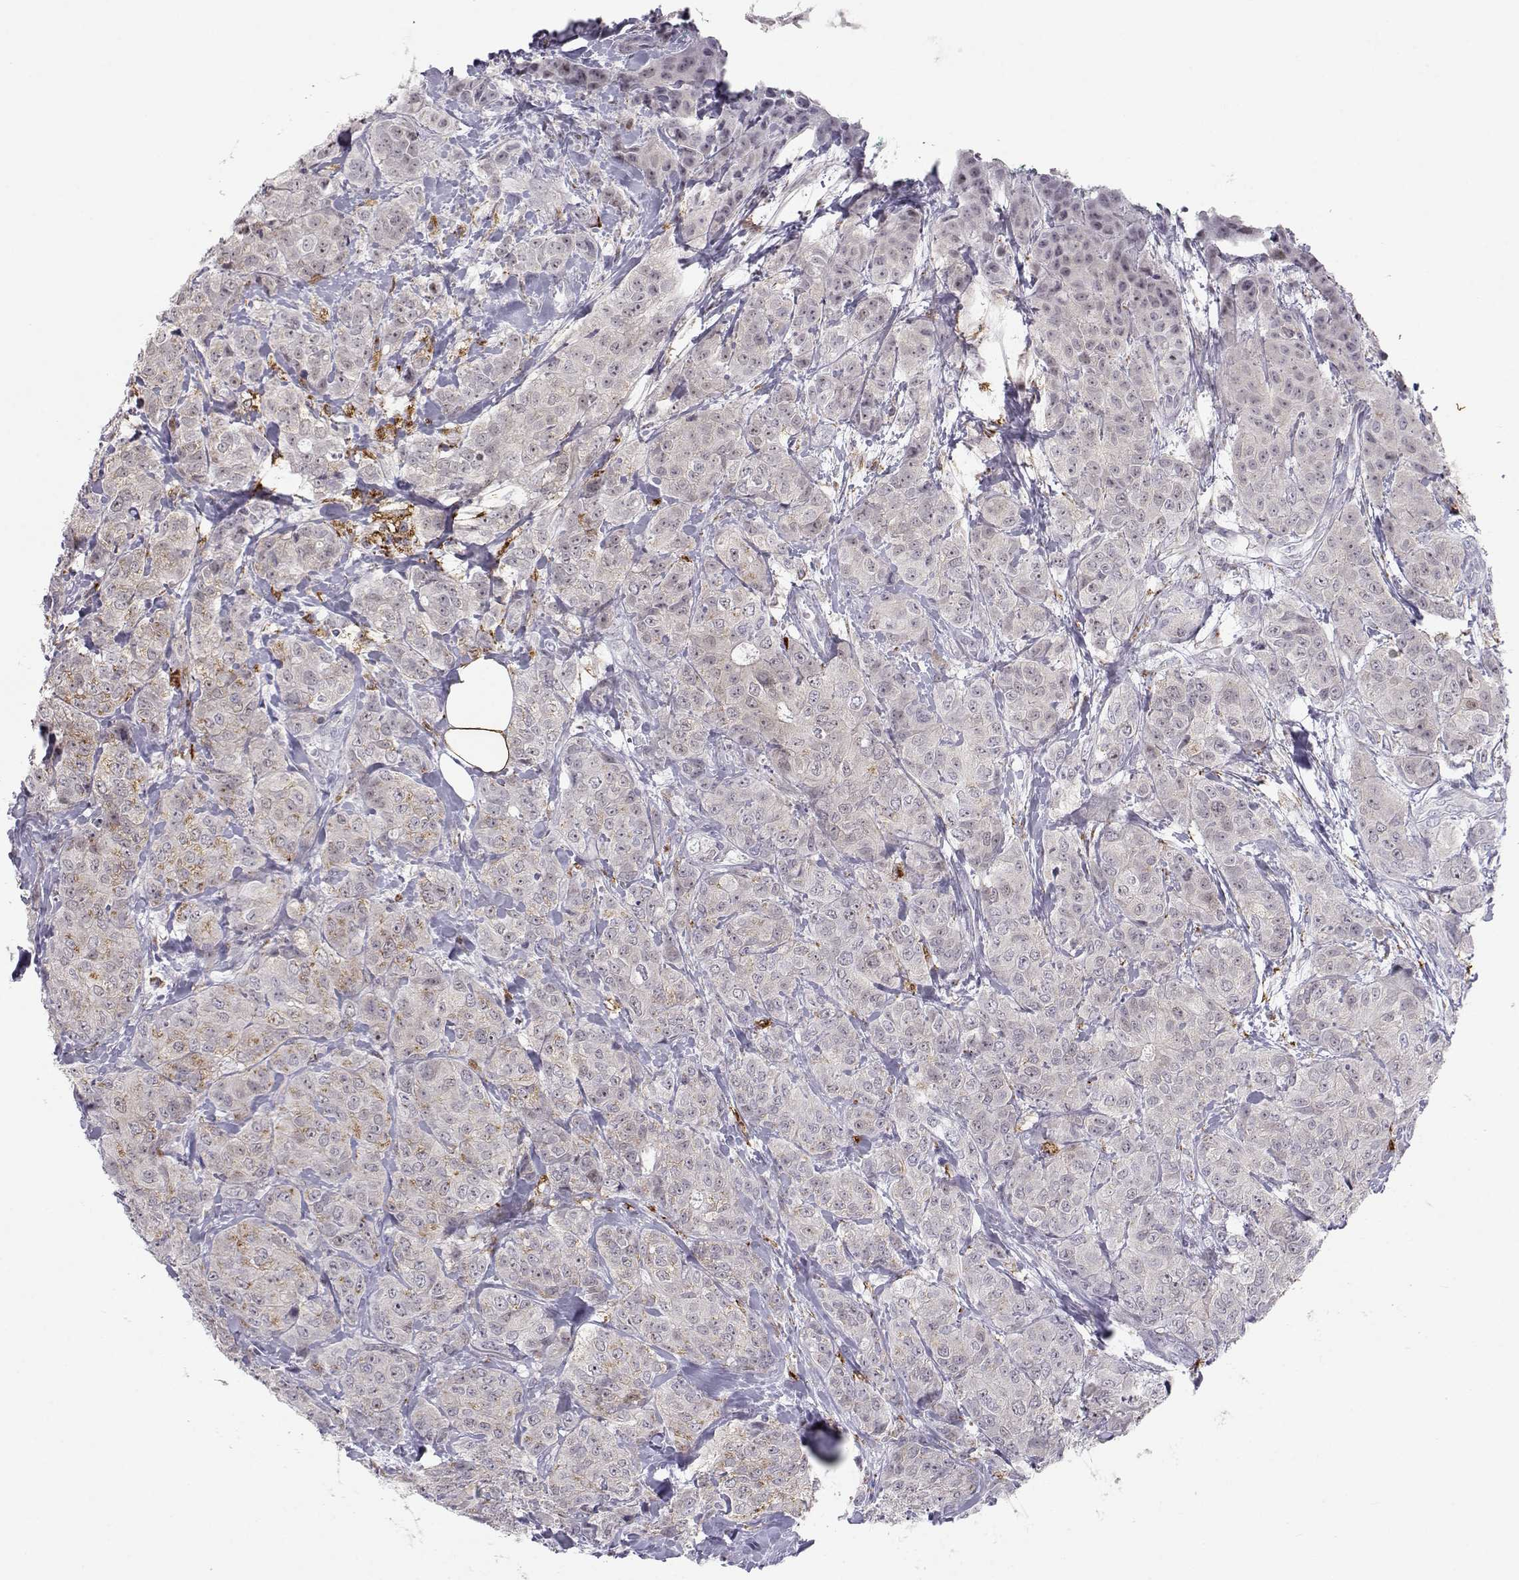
{"staining": {"intensity": "weak", "quantity": "<25%", "location": "cytoplasmic/membranous"}, "tissue": "breast cancer", "cell_type": "Tumor cells", "image_type": "cancer", "snomed": [{"axis": "morphology", "description": "Duct carcinoma"}, {"axis": "topography", "description": "Breast"}], "caption": "Tumor cells show no significant protein positivity in breast cancer.", "gene": "NPVF", "patient": {"sex": "female", "age": 43}}